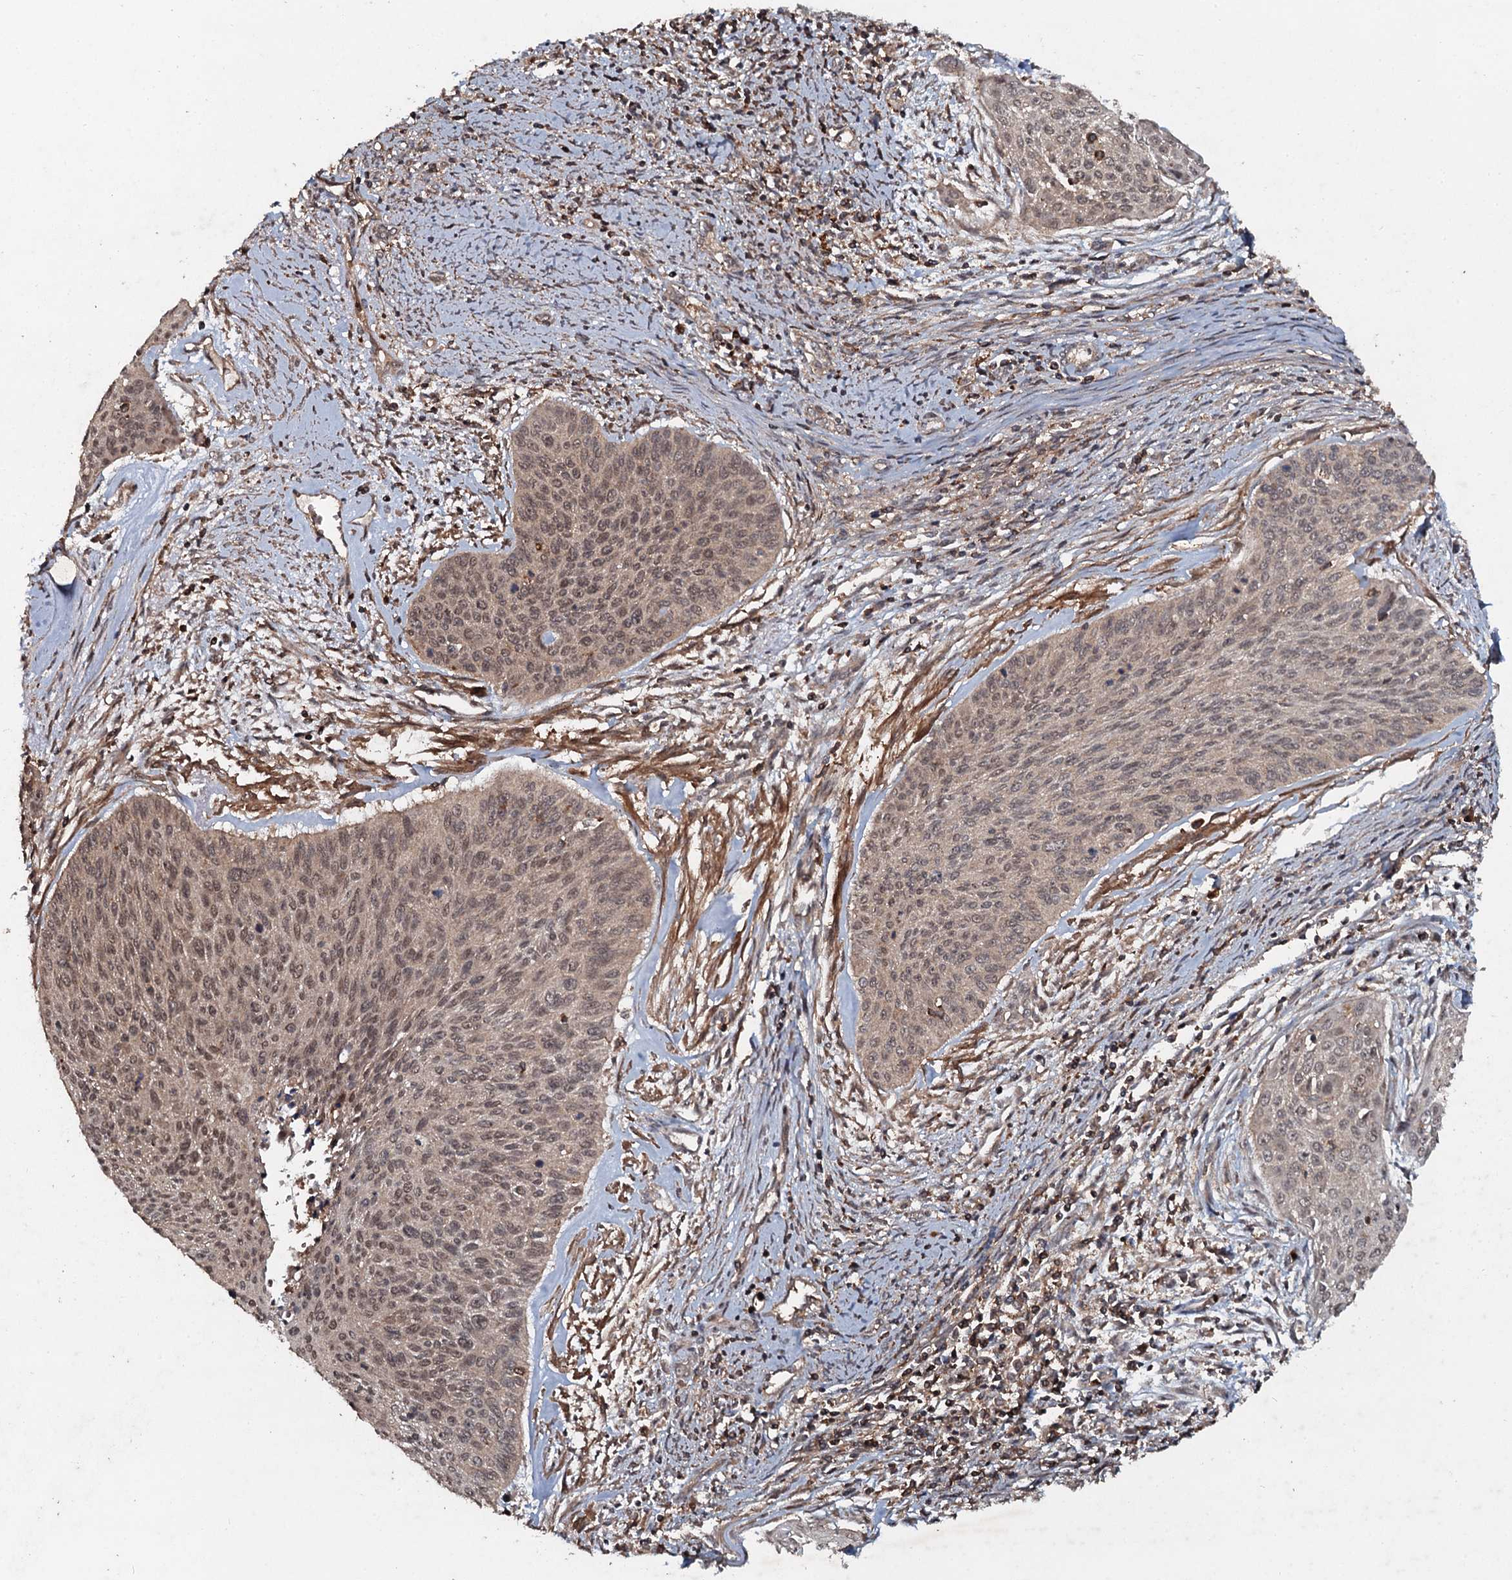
{"staining": {"intensity": "weak", "quantity": "25%-75%", "location": "cytoplasmic/membranous,nuclear"}, "tissue": "cervical cancer", "cell_type": "Tumor cells", "image_type": "cancer", "snomed": [{"axis": "morphology", "description": "Squamous cell carcinoma, NOS"}, {"axis": "topography", "description": "Cervix"}], "caption": "An immunohistochemistry (IHC) micrograph of neoplastic tissue is shown. Protein staining in brown shows weak cytoplasmic/membranous and nuclear positivity in cervical cancer (squamous cell carcinoma) within tumor cells.", "gene": "ADGRG3", "patient": {"sex": "female", "age": 55}}